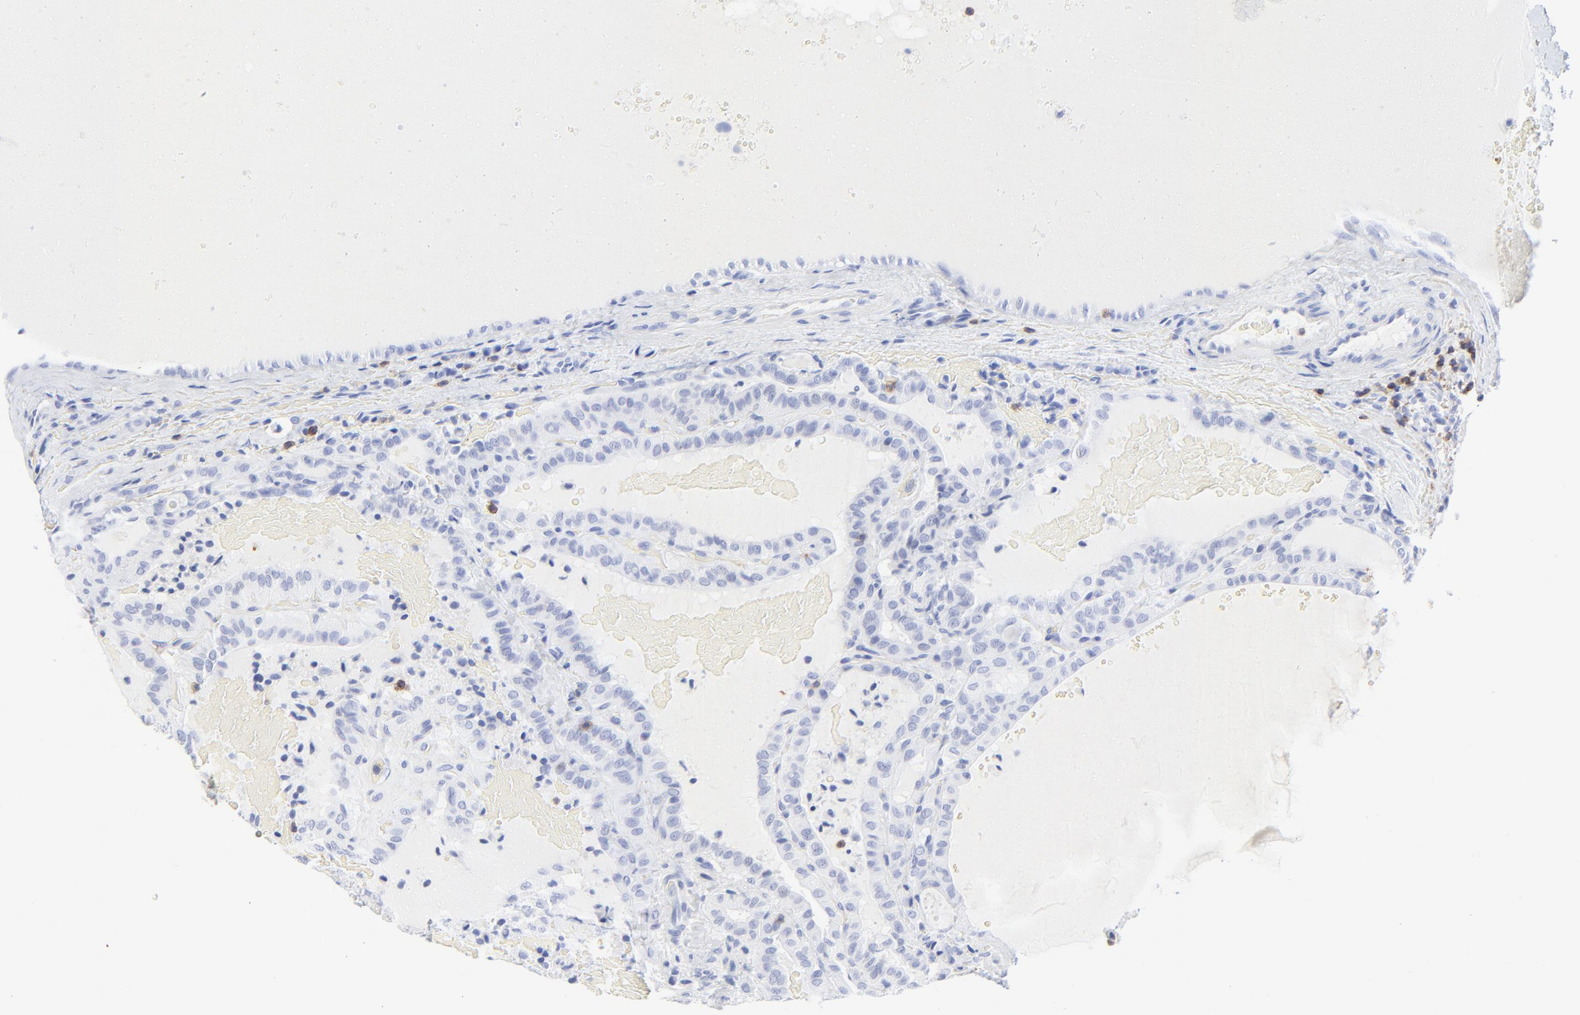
{"staining": {"intensity": "negative", "quantity": "none", "location": "none"}, "tissue": "thyroid cancer", "cell_type": "Tumor cells", "image_type": "cancer", "snomed": [{"axis": "morphology", "description": "Papillary adenocarcinoma, NOS"}, {"axis": "topography", "description": "Thyroid gland"}], "caption": "Thyroid cancer was stained to show a protein in brown. There is no significant staining in tumor cells. (DAB immunohistochemistry visualized using brightfield microscopy, high magnification).", "gene": "LCK", "patient": {"sex": "male", "age": 77}}